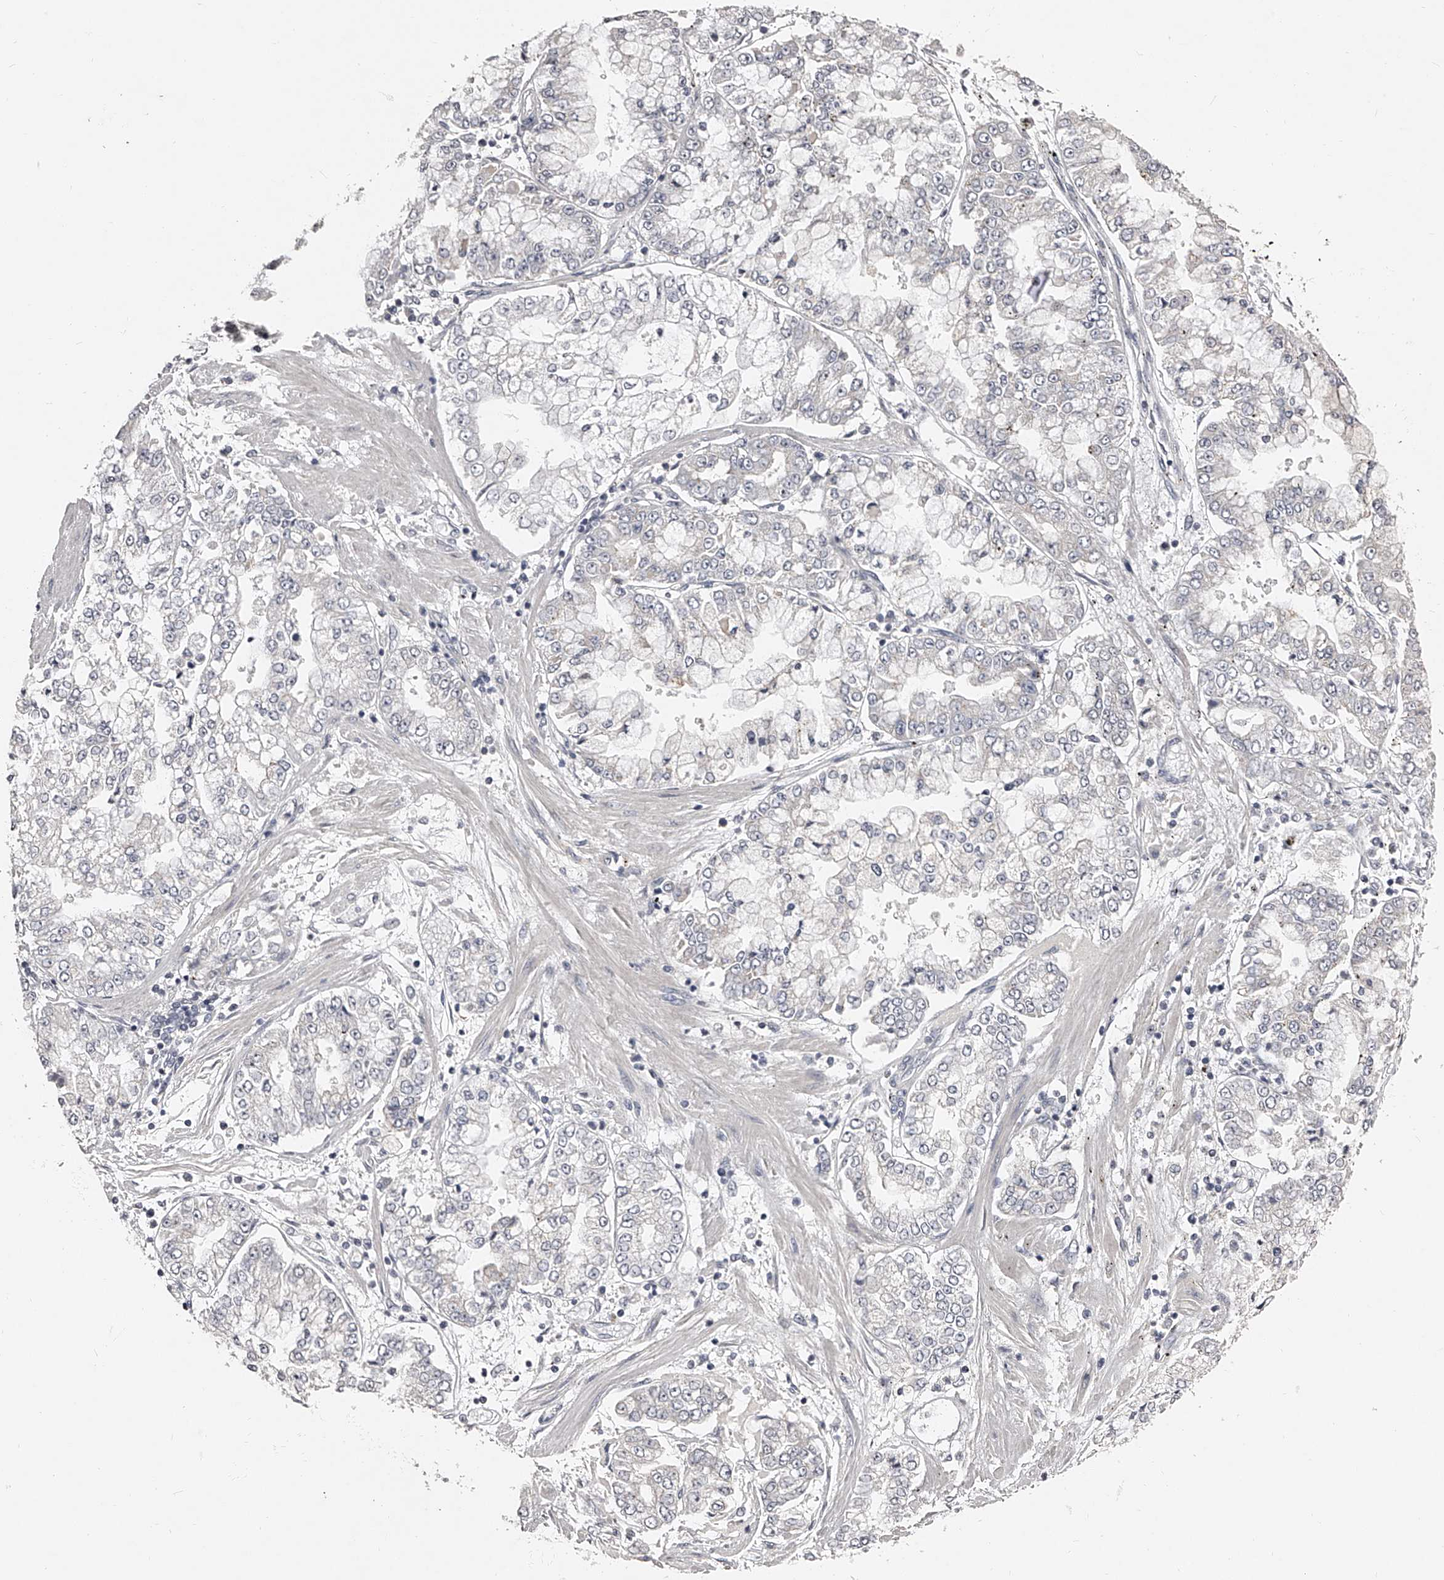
{"staining": {"intensity": "negative", "quantity": "none", "location": "none"}, "tissue": "stomach cancer", "cell_type": "Tumor cells", "image_type": "cancer", "snomed": [{"axis": "morphology", "description": "Adenocarcinoma, NOS"}, {"axis": "topography", "description": "Stomach"}], "caption": "Immunohistochemical staining of adenocarcinoma (stomach) reveals no significant positivity in tumor cells.", "gene": "NT5DC1", "patient": {"sex": "male", "age": 76}}